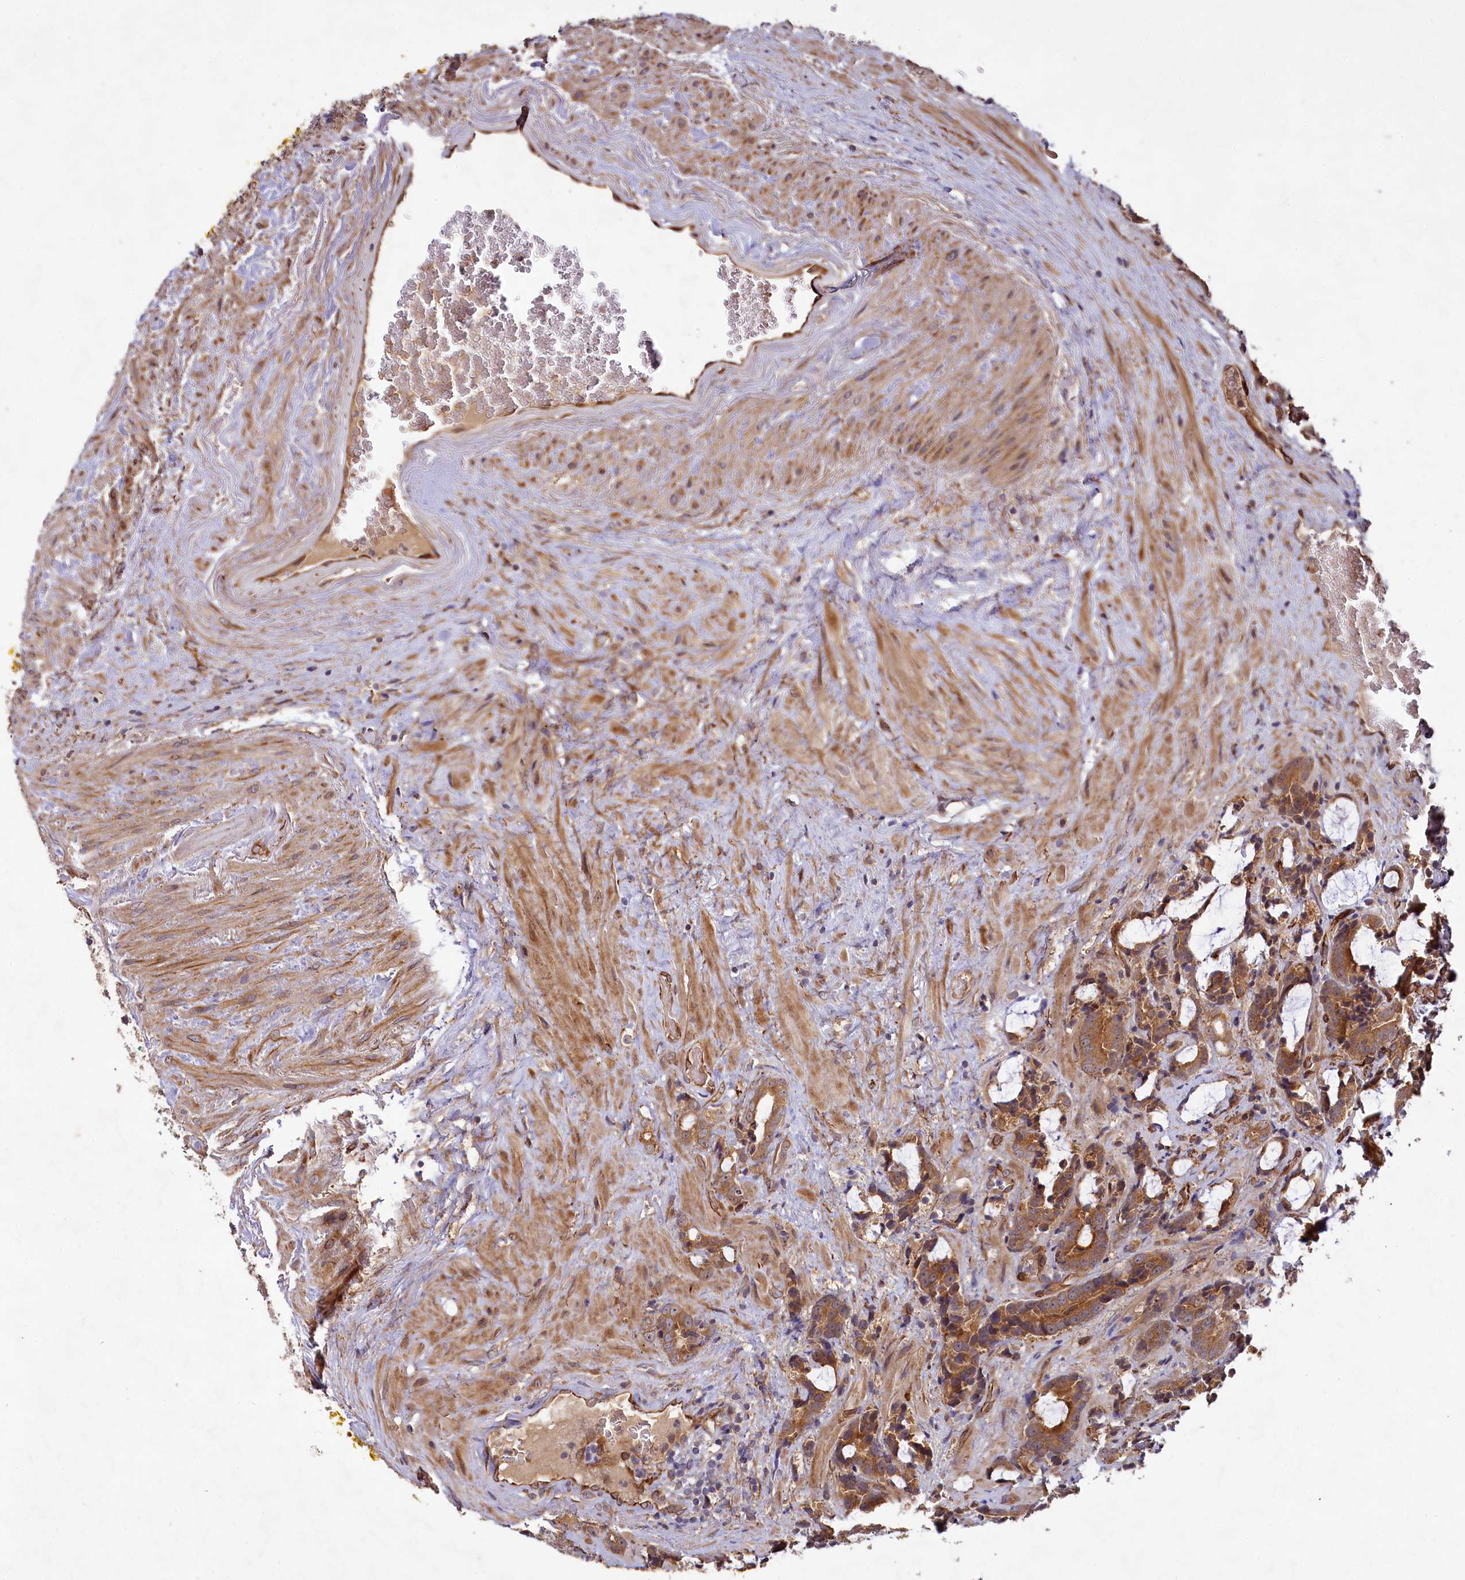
{"staining": {"intensity": "moderate", "quantity": ">75%", "location": "cytoplasmic/membranous"}, "tissue": "prostate cancer", "cell_type": "Tumor cells", "image_type": "cancer", "snomed": [{"axis": "morphology", "description": "Adenocarcinoma, High grade"}, {"axis": "topography", "description": "Prostate and seminal vesicle, NOS"}], "caption": "Moderate cytoplasmic/membranous protein positivity is present in about >75% of tumor cells in prostate cancer. The protein is stained brown, and the nuclei are stained in blue (DAB IHC with brightfield microscopy, high magnification).", "gene": "PKN2", "patient": {"sex": "male", "age": 67}}